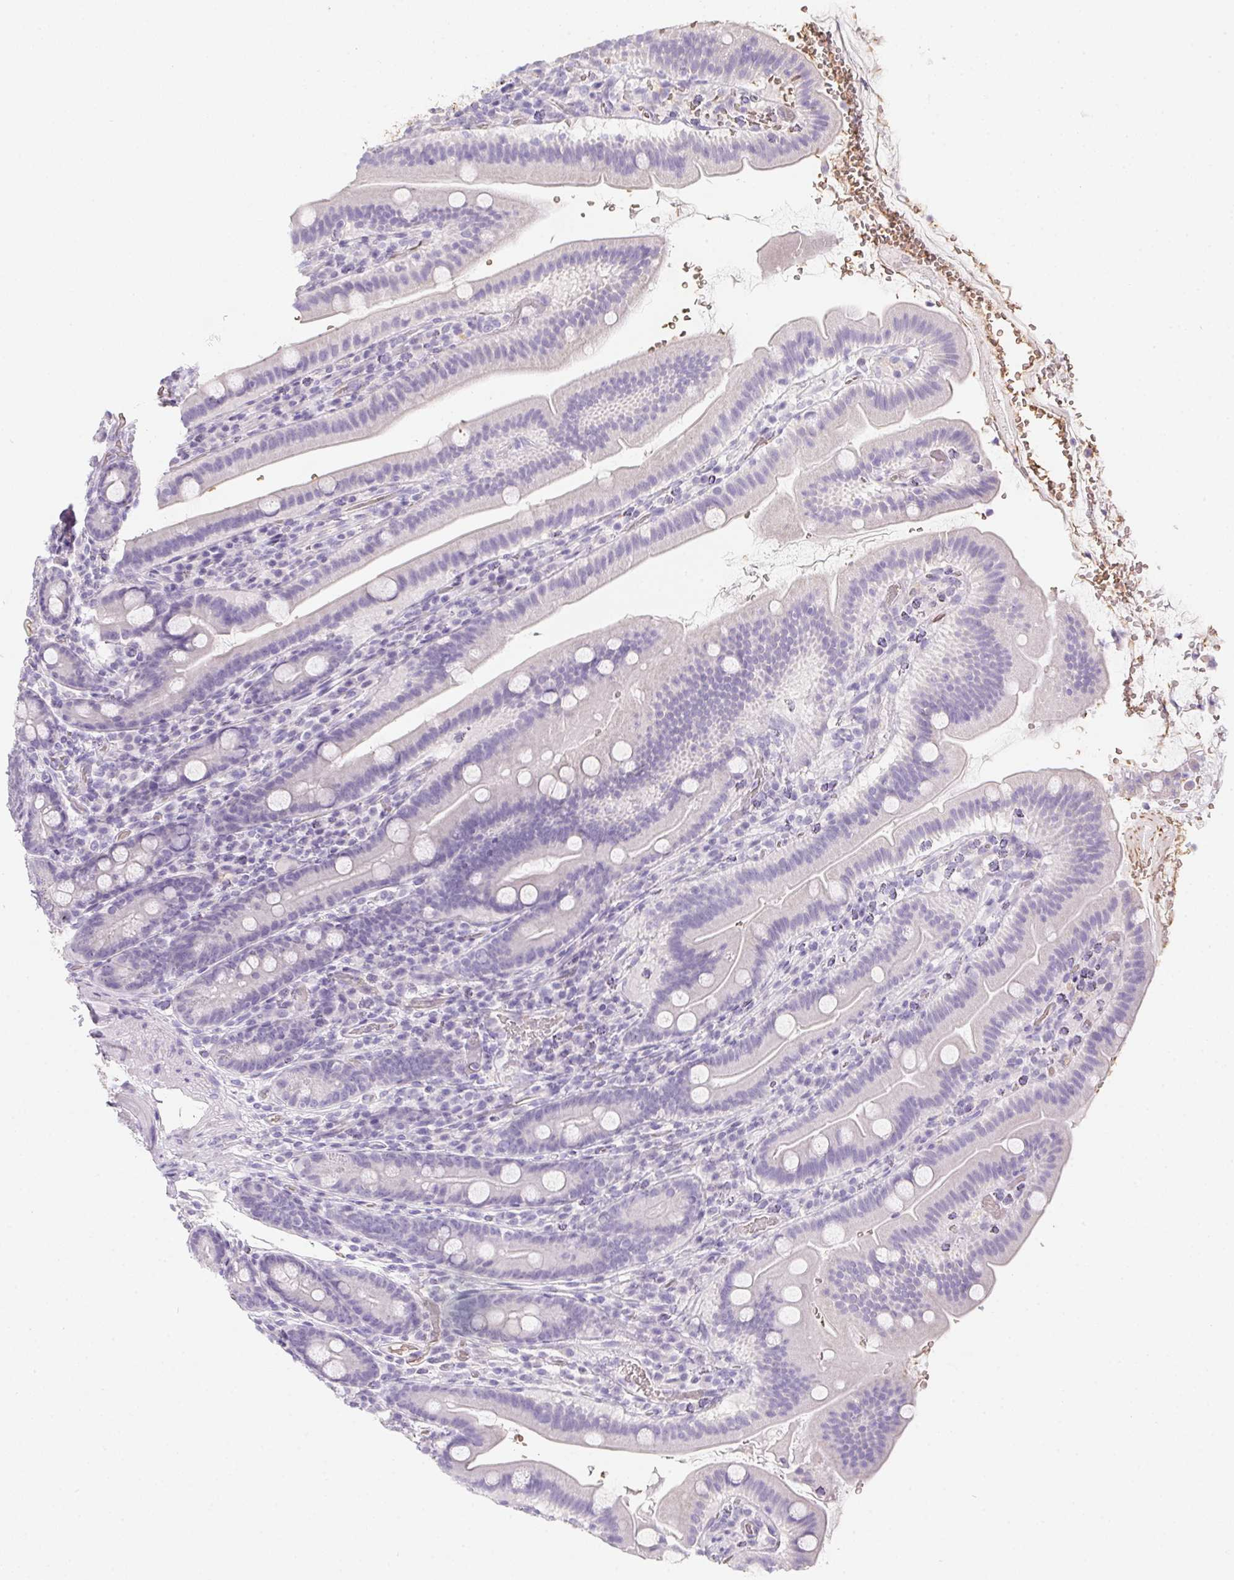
{"staining": {"intensity": "negative", "quantity": "none", "location": "none"}, "tissue": "small intestine", "cell_type": "Glandular cells", "image_type": "normal", "snomed": [{"axis": "morphology", "description": "Normal tissue, NOS"}, {"axis": "topography", "description": "Small intestine"}], "caption": "Human small intestine stained for a protein using IHC demonstrates no positivity in glandular cells.", "gene": "DCD", "patient": {"sex": "male", "age": 26}}